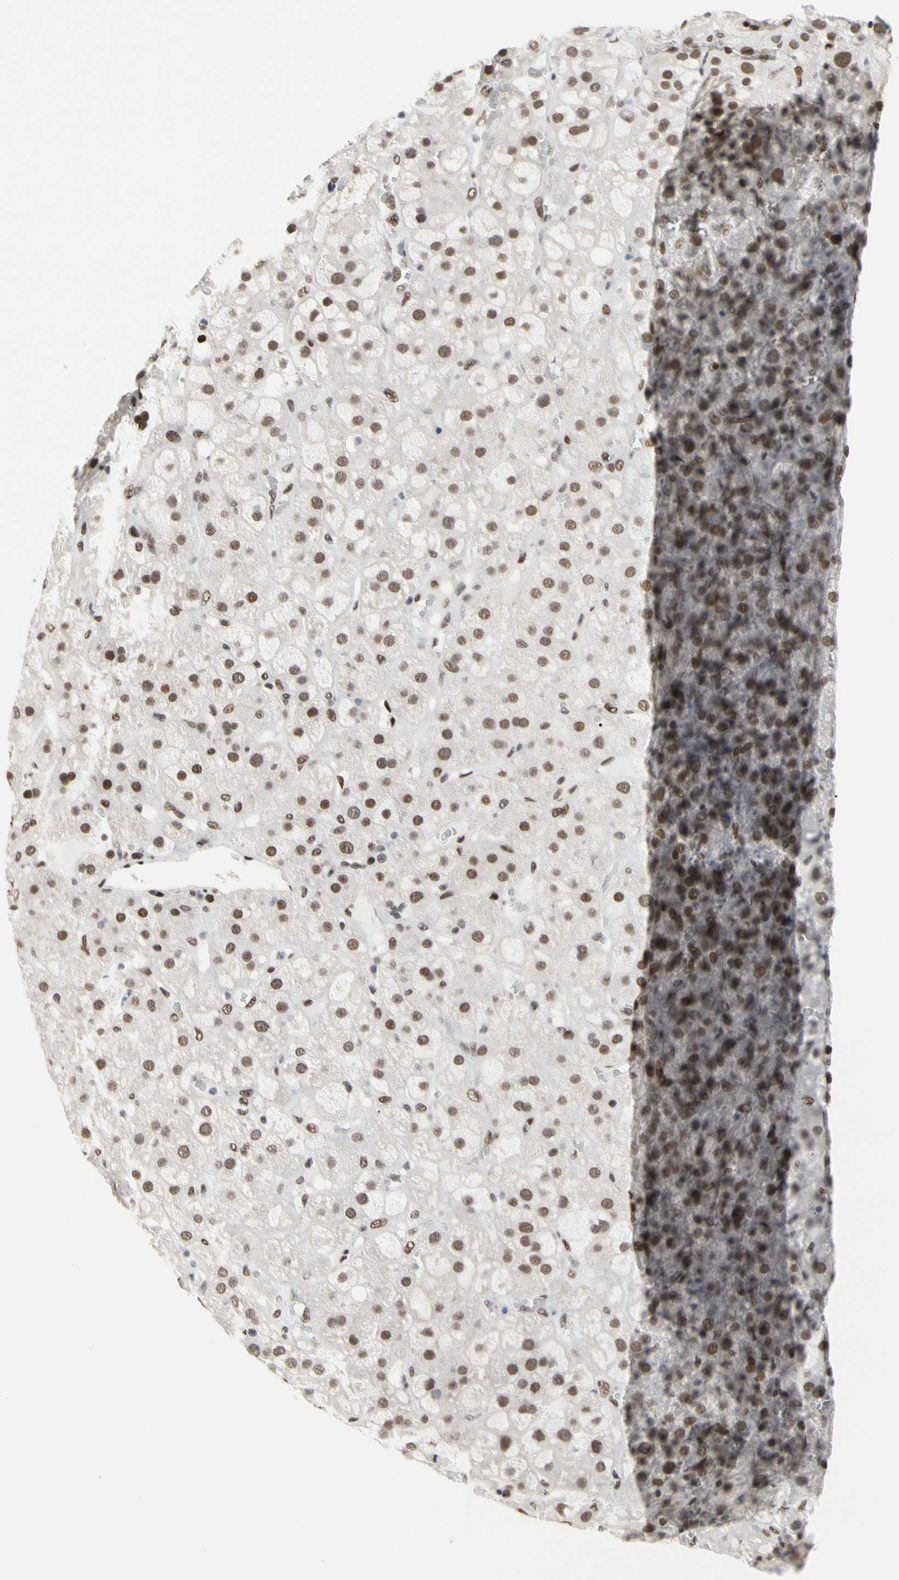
{"staining": {"intensity": "moderate", "quantity": ">75%", "location": "nuclear"}, "tissue": "adrenal gland", "cell_type": "Glandular cells", "image_type": "normal", "snomed": [{"axis": "morphology", "description": "Normal tissue, NOS"}, {"axis": "topography", "description": "Adrenal gland"}], "caption": "DAB (3,3'-diaminobenzidine) immunohistochemical staining of benign human adrenal gland exhibits moderate nuclear protein expression in approximately >75% of glandular cells.", "gene": "FAM98B", "patient": {"sex": "female", "age": 47}}